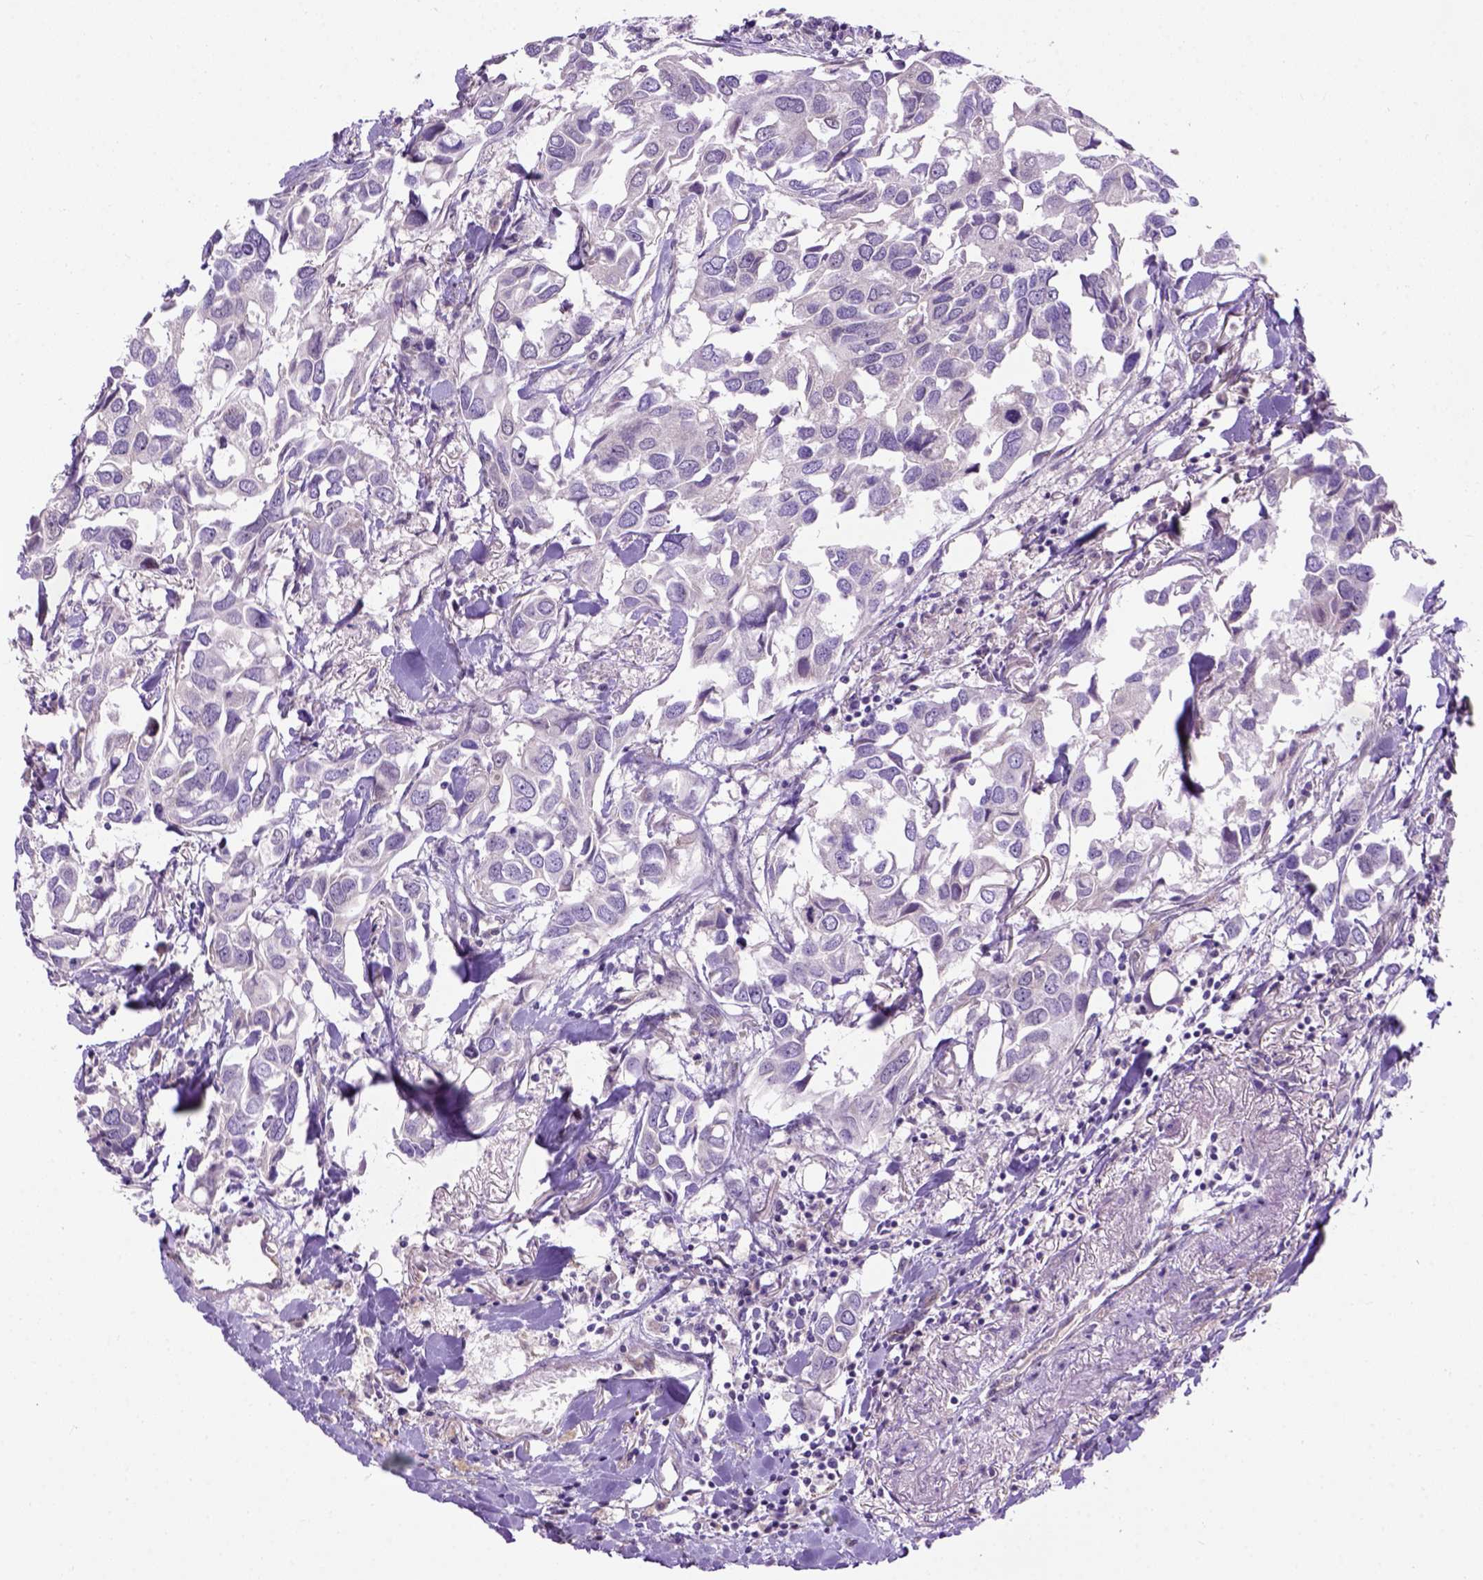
{"staining": {"intensity": "negative", "quantity": "none", "location": "none"}, "tissue": "breast cancer", "cell_type": "Tumor cells", "image_type": "cancer", "snomed": [{"axis": "morphology", "description": "Duct carcinoma"}, {"axis": "topography", "description": "Breast"}], "caption": "A high-resolution photomicrograph shows IHC staining of breast invasive ductal carcinoma, which displays no significant positivity in tumor cells.", "gene": "CASKIN2", "patient": {"sex": "female", "age": 83}}